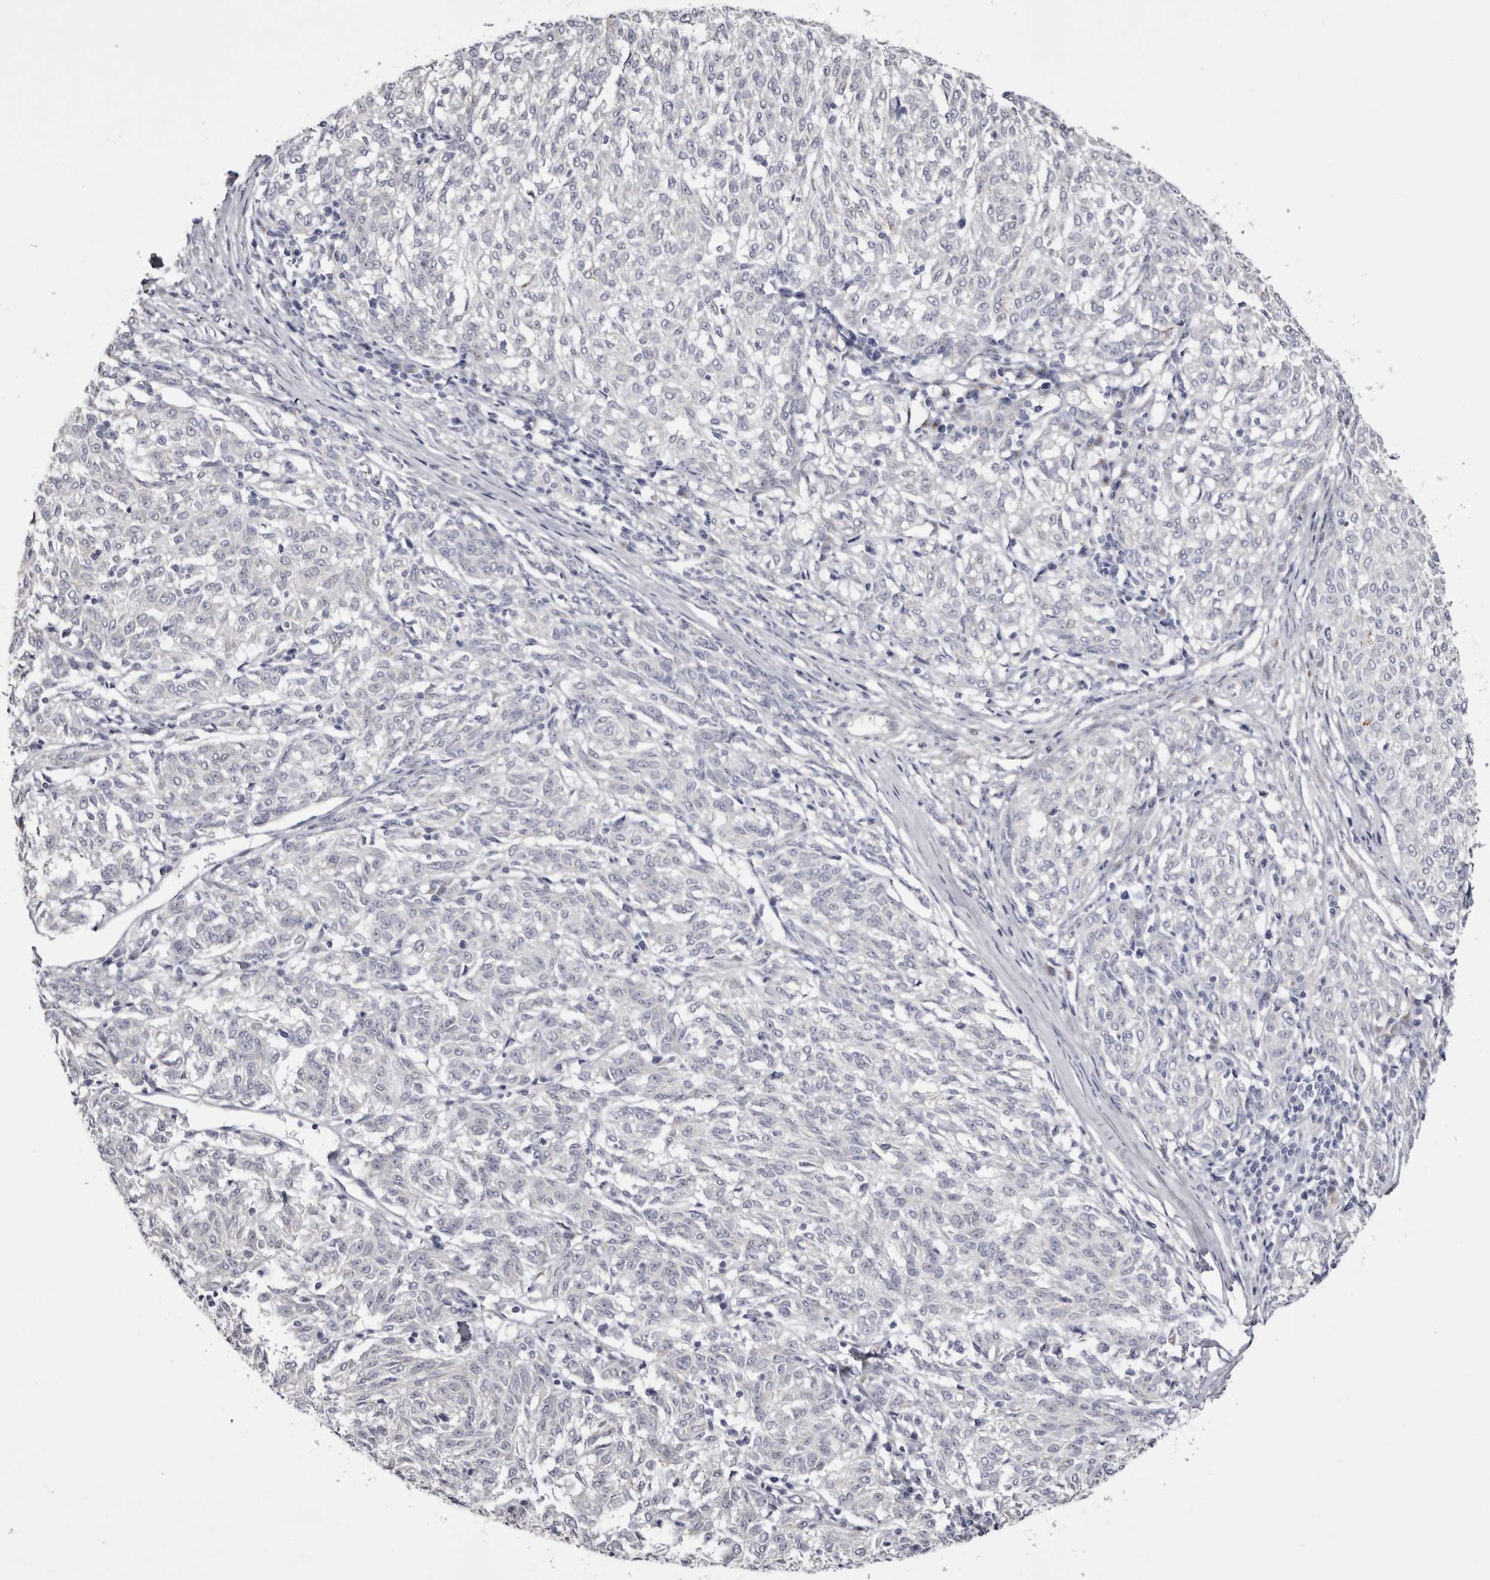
{"staining": {"intensity": "negative", "quantity": "none", "location": "none"}, "tissue": "melanoma", "cell_type": "Tumor cells", "image_type": "cancer", "snomed": [{"axis": "morphology", "description": "Malignant melanoma, NOS"}, {"axis": "topography", "description": "Skin"}], "caption": "Immunohistochemical staining of human melanoma shows no significant staining in tumor cells. (DAB immunohistochemistry (IHC) with hematoxylin counter stain).", "gene": "CASQ1", "patient": {"sex": "female", "age": 72}}